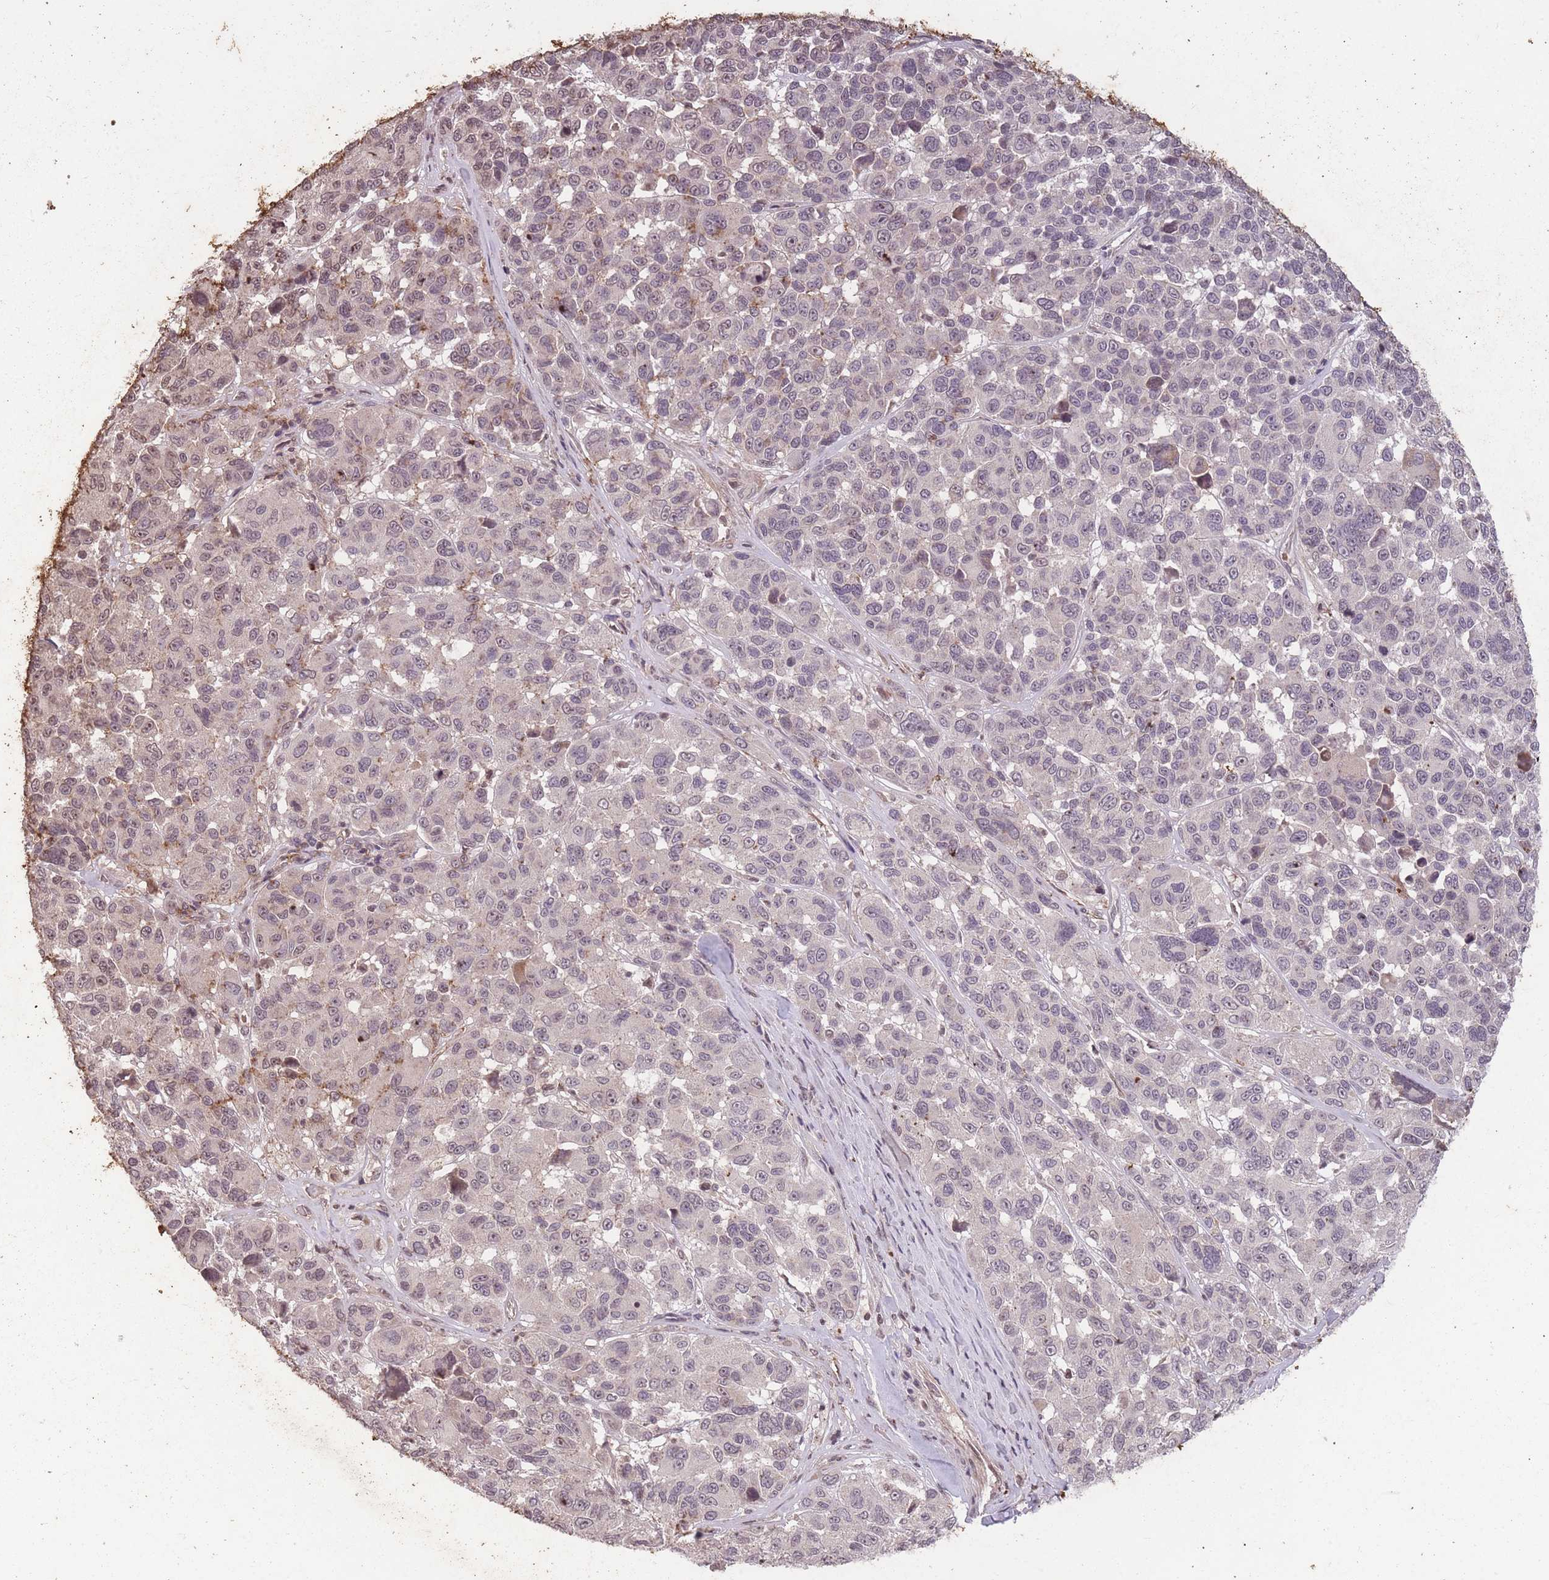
{"staining": {"intensity": "weak", "quantity": "<25%", "location": "nuclear"}, "tissue": "melanoma", "cell_type": "Tumor cells", "image_type": "cancer", "snomed": [{"axis": "morphology", "description": "Malignant melanoma, NOS"}, {"axis": "topography", "description": "Skin"}], "caption": "Immunohistochemical staining of malignant melanoma demonstrates no significant positivity in tumor cells.", "gene": "GGT5", "patient": {"sex": "female", "age": 66}}